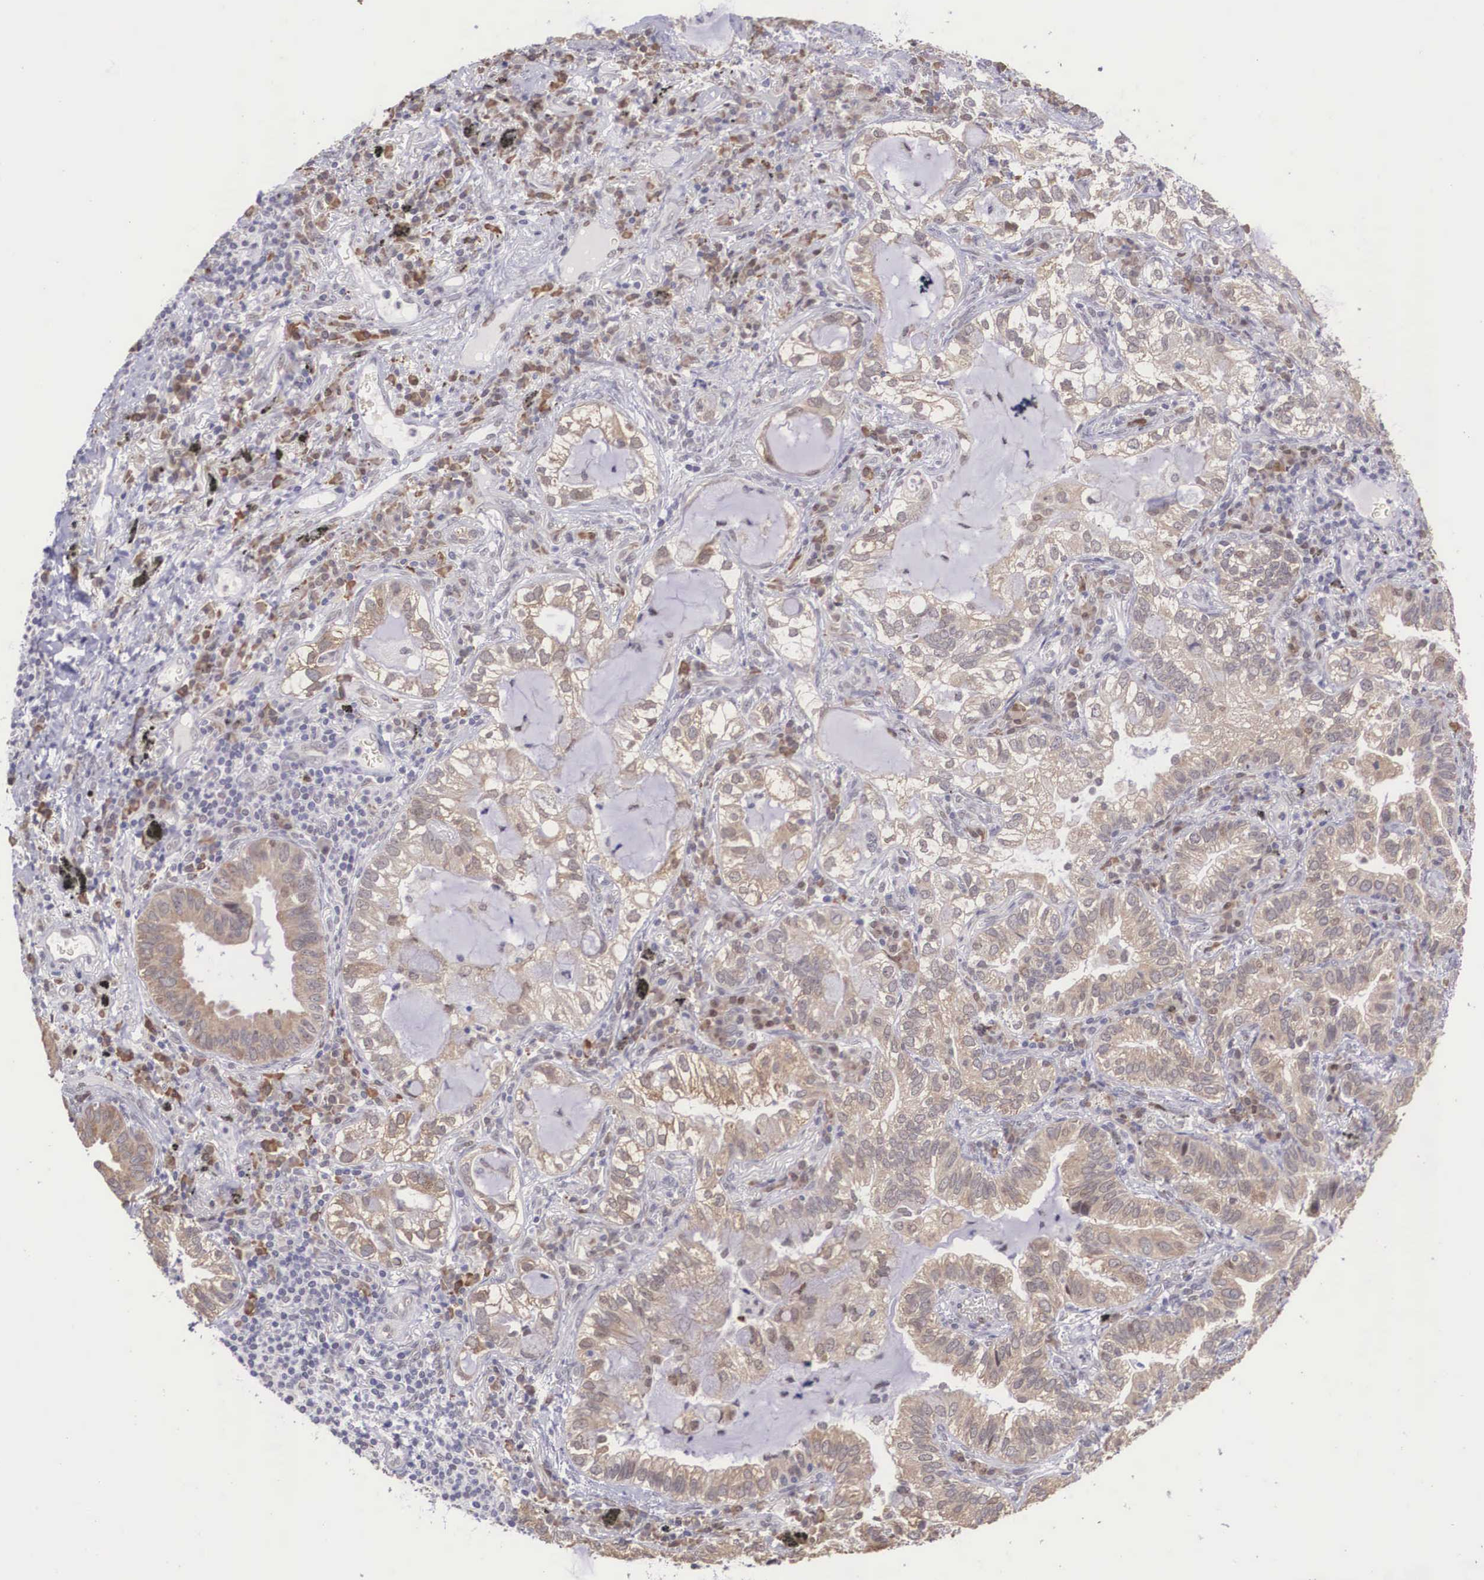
{"staining": {"intensity": "weak", "quantity": "25%-75%", "location": "cytoplasmic/membranous"}, "tissue": "lung cancer", "cell_type": "Tumor cells", "image_type": "cancer", "snomed": [{"axis": "morphology", "description": "Adenocarcinoma, NOS"}, {"axis": "topography", "description": "Lung"}], "caption": "A histopathology image of human lung cancer stained for a protein displays weak cytoplasmic/membranous brown staining in tumor cells. The protein is stained brown, and the nuclei are stained in blue (DAB IHC with brightfield microscopy, high magnification).", "gene": "SLC25A21", "patient": {"sex": "female", "age": 50}}